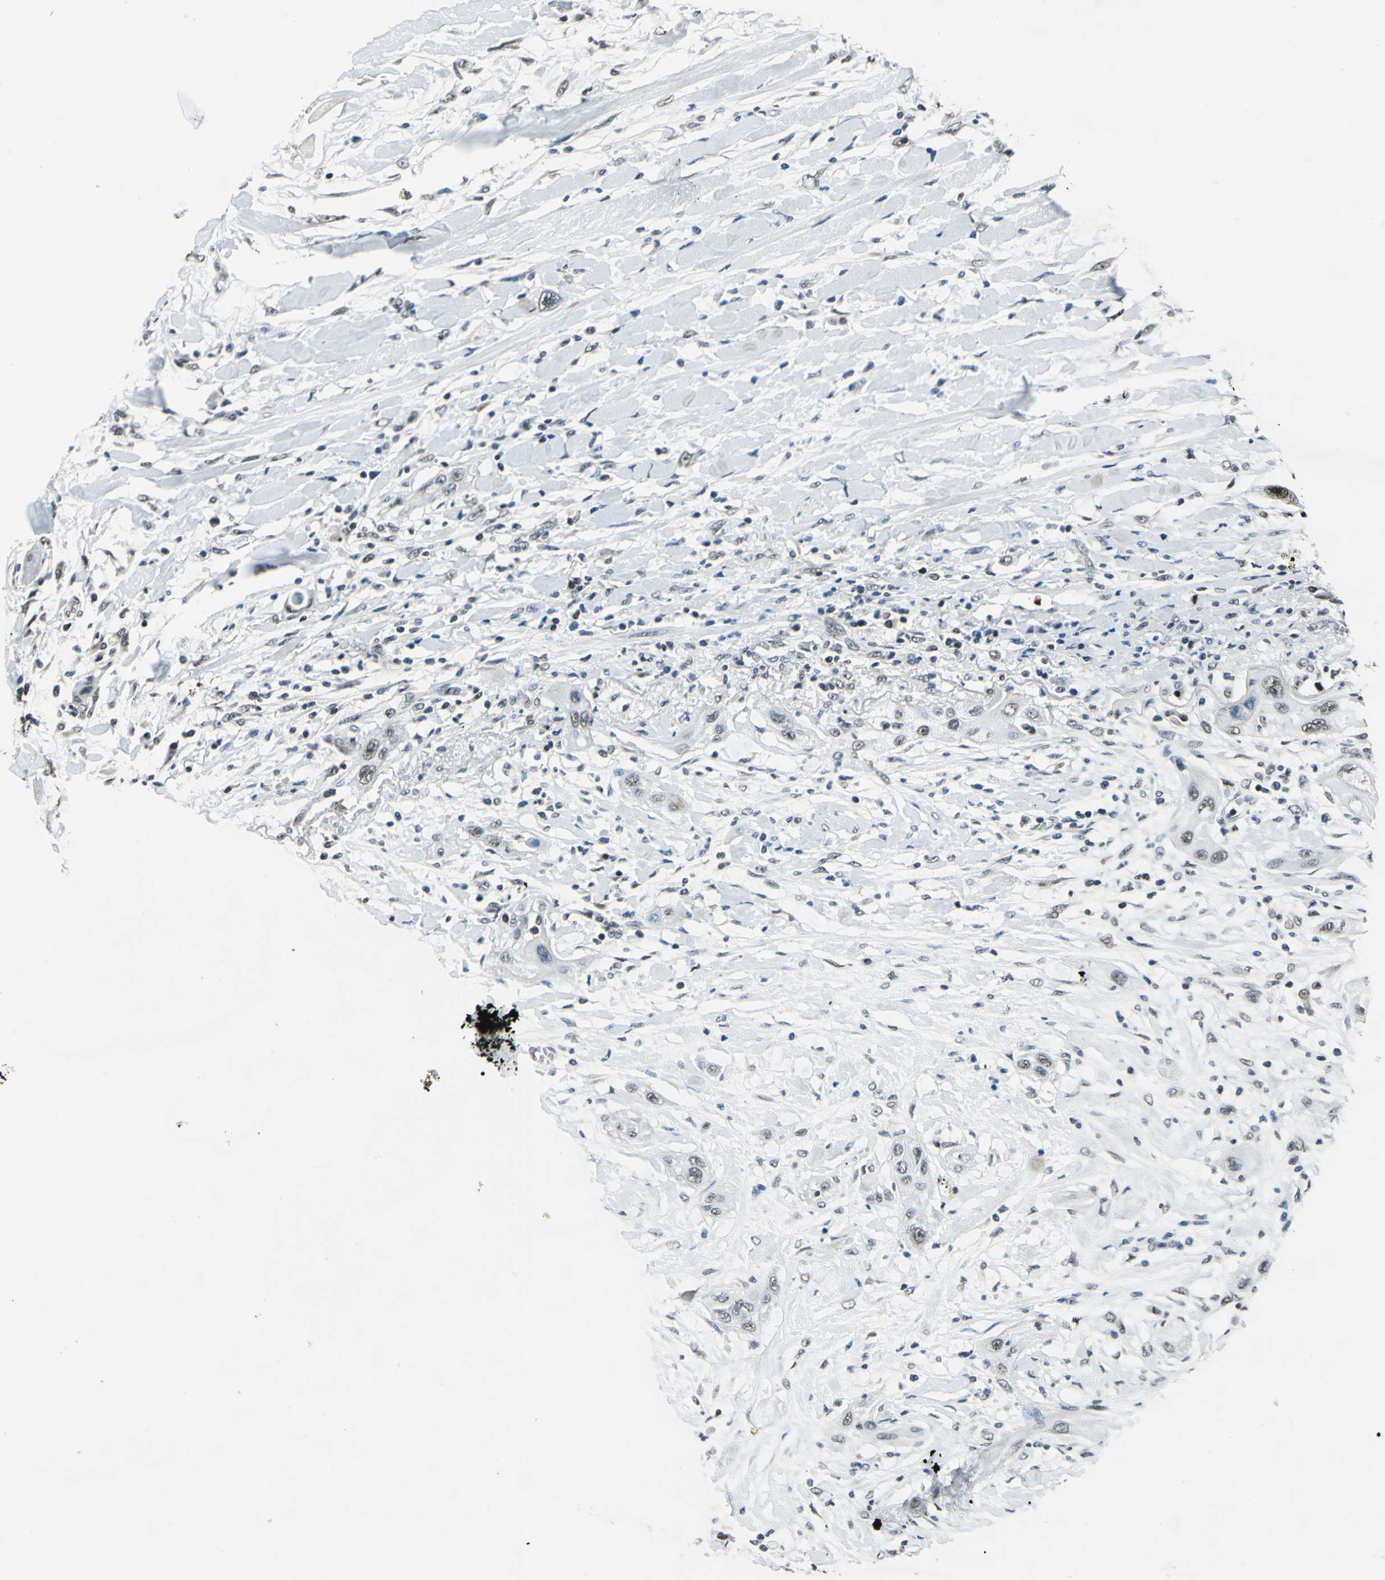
{"staining": {"intensity": "weak", "quantity": "<25%", "location": "nuclear"}, "tissue": "lung cancer", "cell_type": "Tumor cells", "image_type": "cancer", "snomed": [{"axis": "morphology", "description": "Squamous cell carcinoma, NOS"}, {"axis": "topography", "description": "Lung"}], "caption": "Tumor cells show no significant protein staining in lung cancer (squamous cell carcinoma).", "gene": "BCLAF1", "patient": {"sex": "female", "age": 47}}